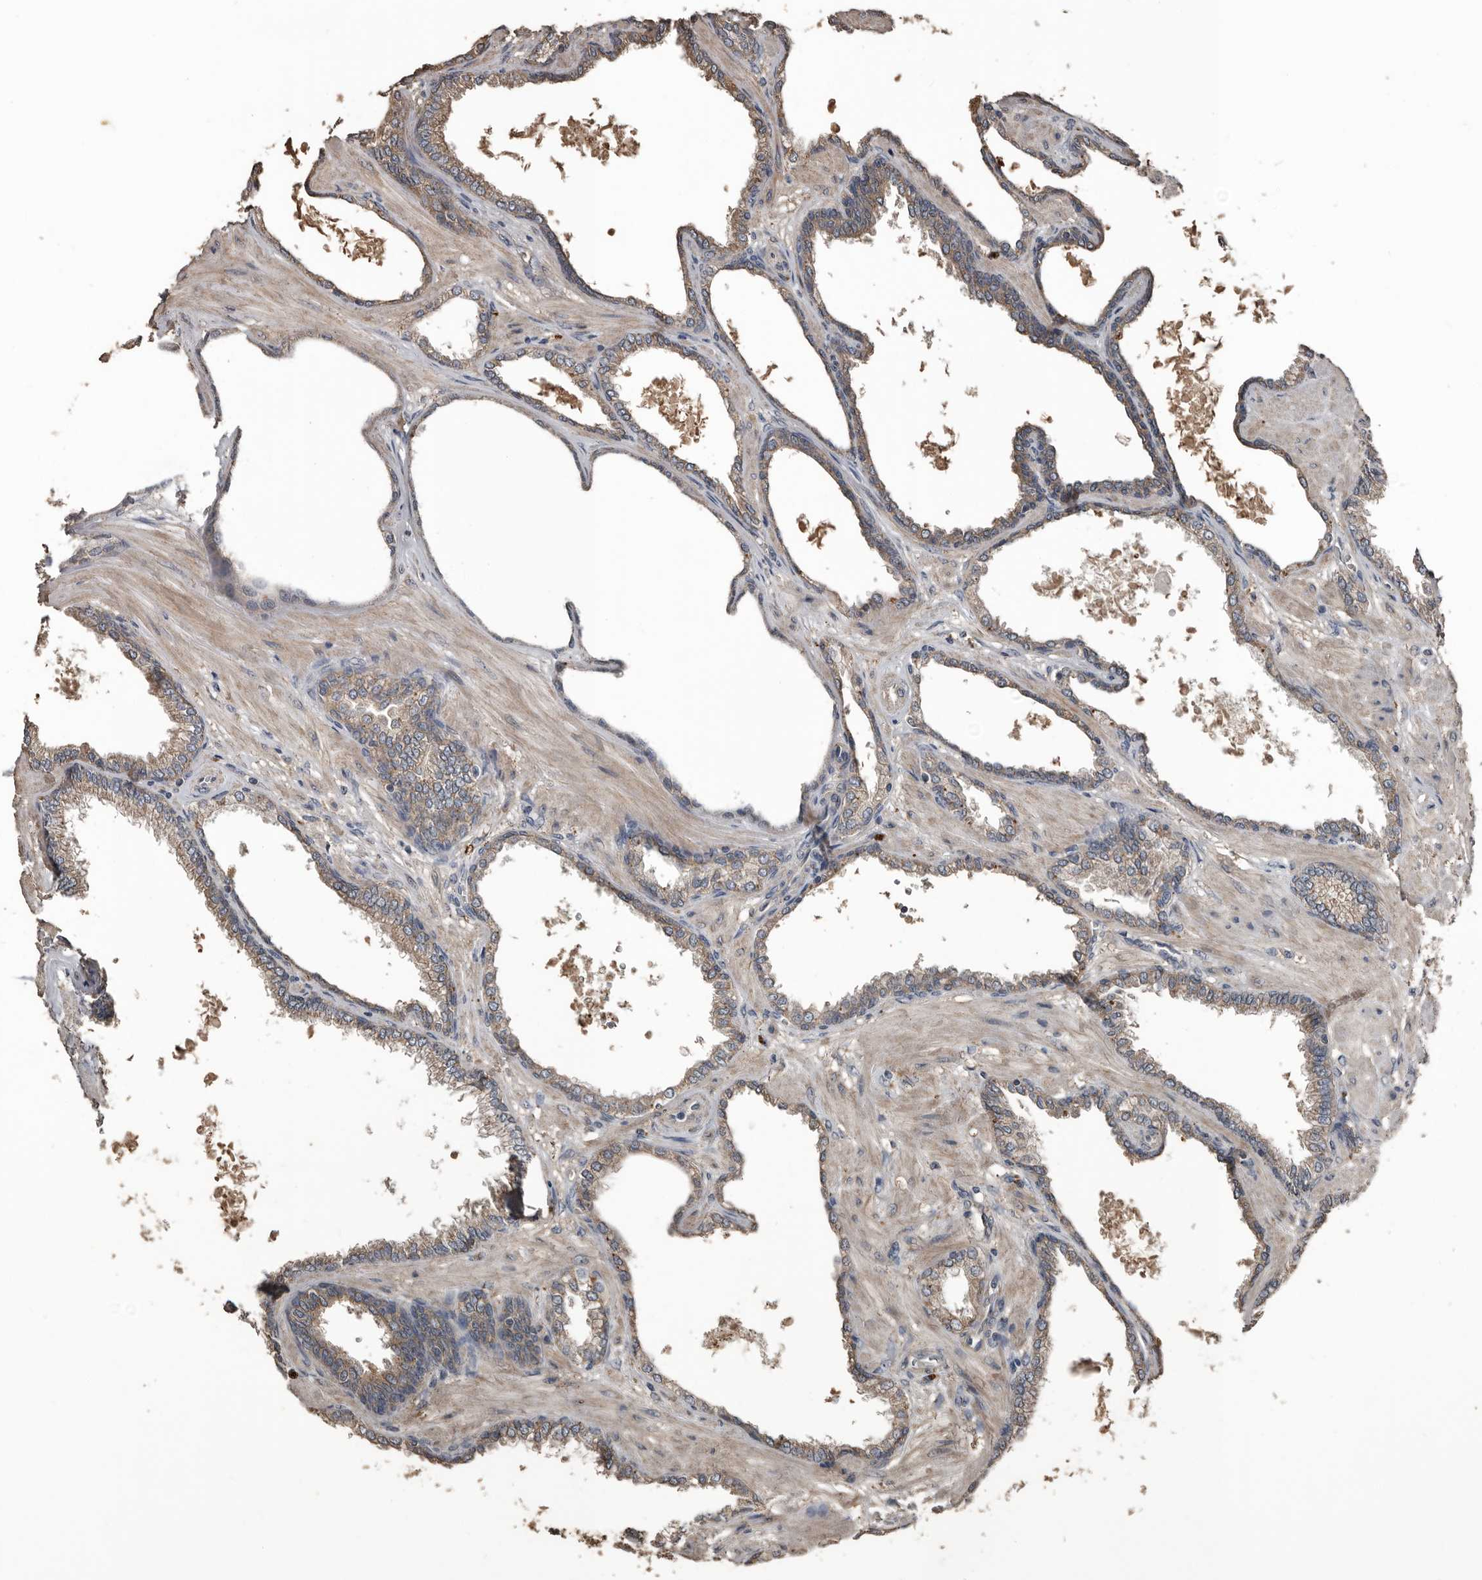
{"staining": {"intensity": "weak", "quantity": "<25%", "location": "cytoplasmic/membranous"}, "tissue": "prostate cancer", "cell_type": "Tumor cells", "image_type": "cancer", "snomed": [{"axis": "morphology", "description": "Adenocarcinoma, Low grade"}, {"axis": "topography", "description": "Prostate"}], "caption": "This is an IHC micrograph of human prostate cancer (low-grade adenocarcinoma). There is no positivity in tumor cells.", "gene": "HYAL4", "patient": {"sex": "male", "age": 60}}